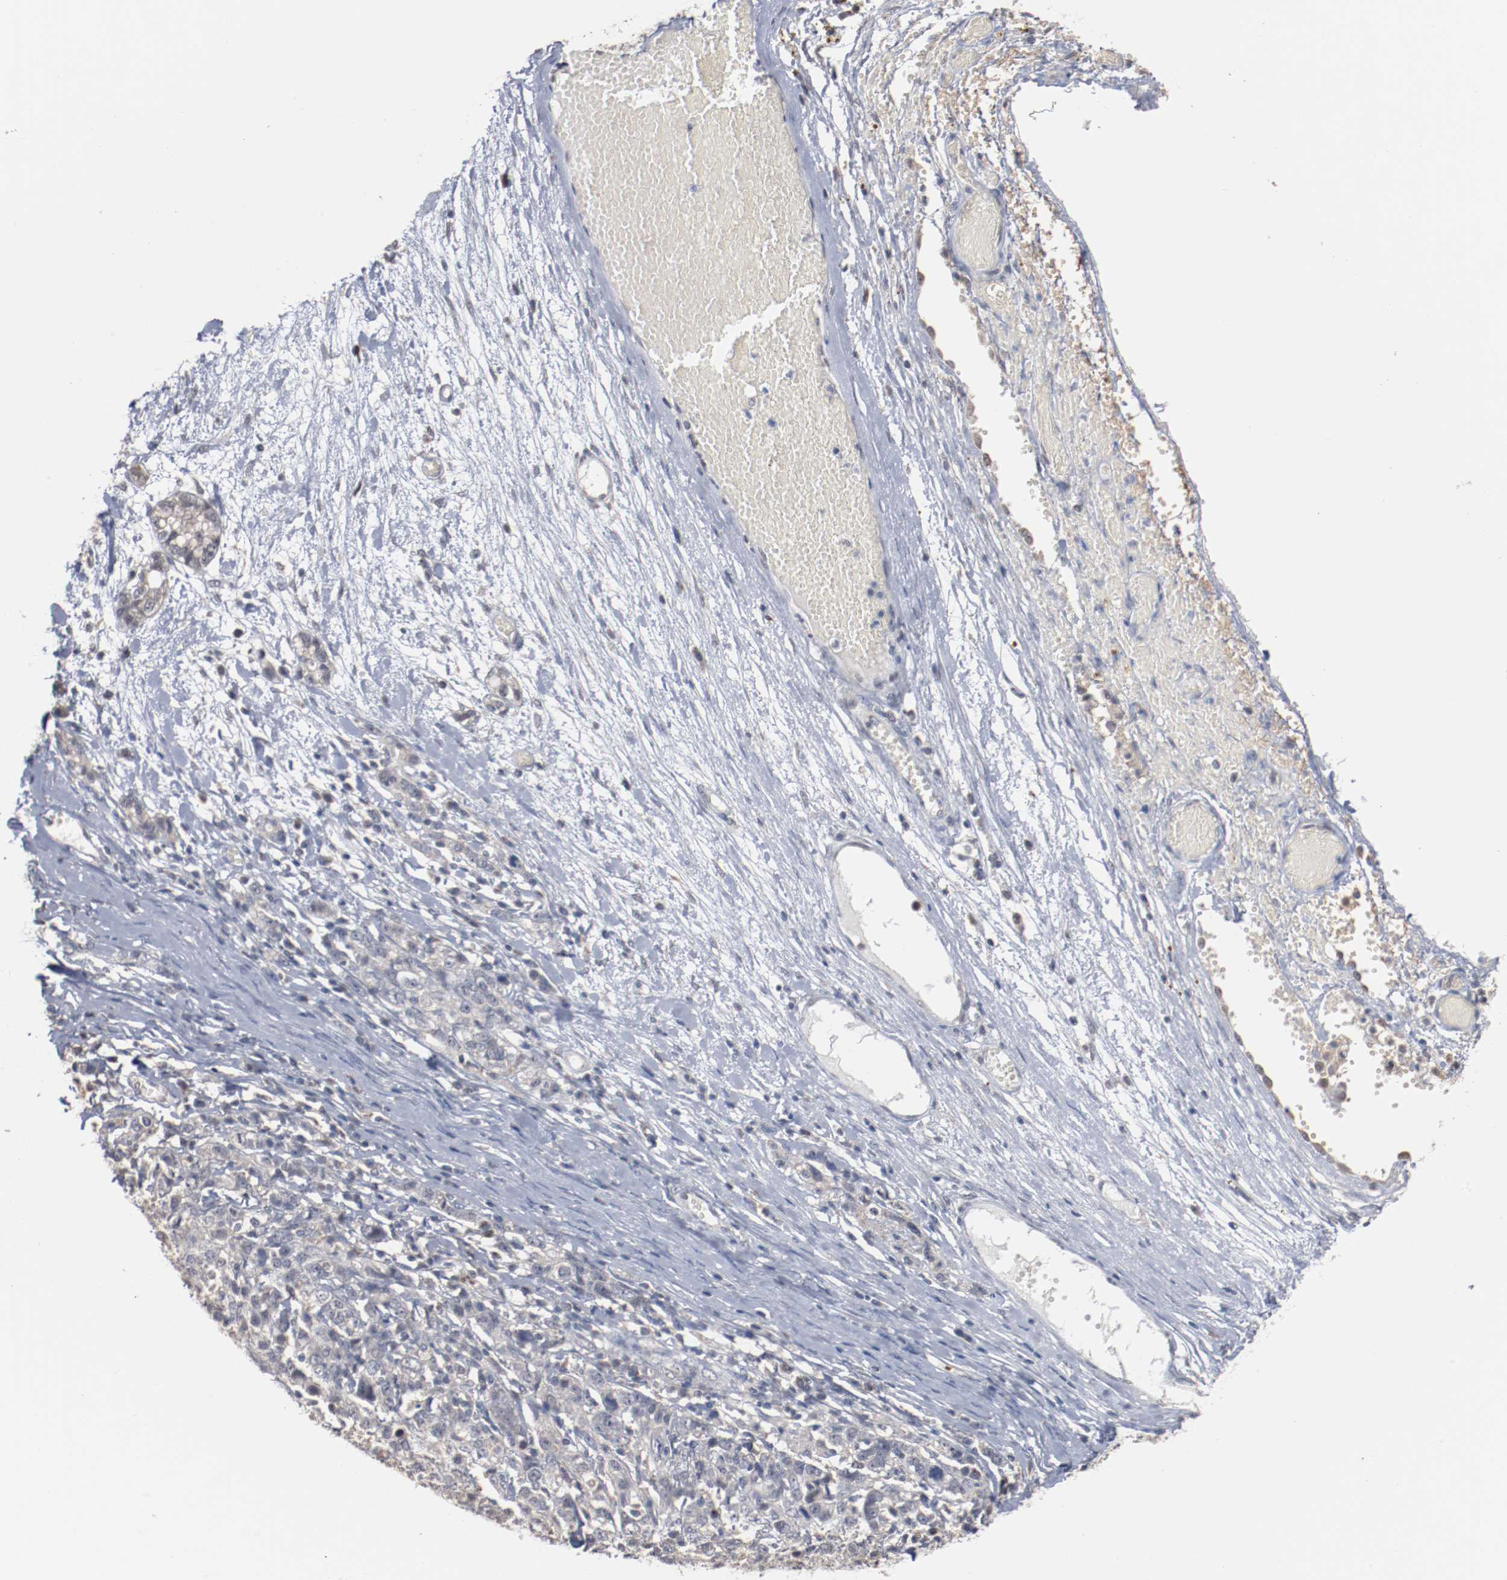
{"staining": {"intensity": "negative", "quantity": "none", "location": "none"}, "tissue": "ovarian cancer", "cell_type": "Tumor cells", "image_type": "cancer", "snomed": [{"axis": "morphology", "description": "Cystadenocarcinoma, serous, NOS"}, {"axis": "topography", "description": "Ovary"}], "caption": "Protein analysis of ovarian cancer (serous cystadenocarcinoma) shows no significant expression in tumor cells.", "gene": "ERICH1", "patient": {"sex": "female", "age": 71}}